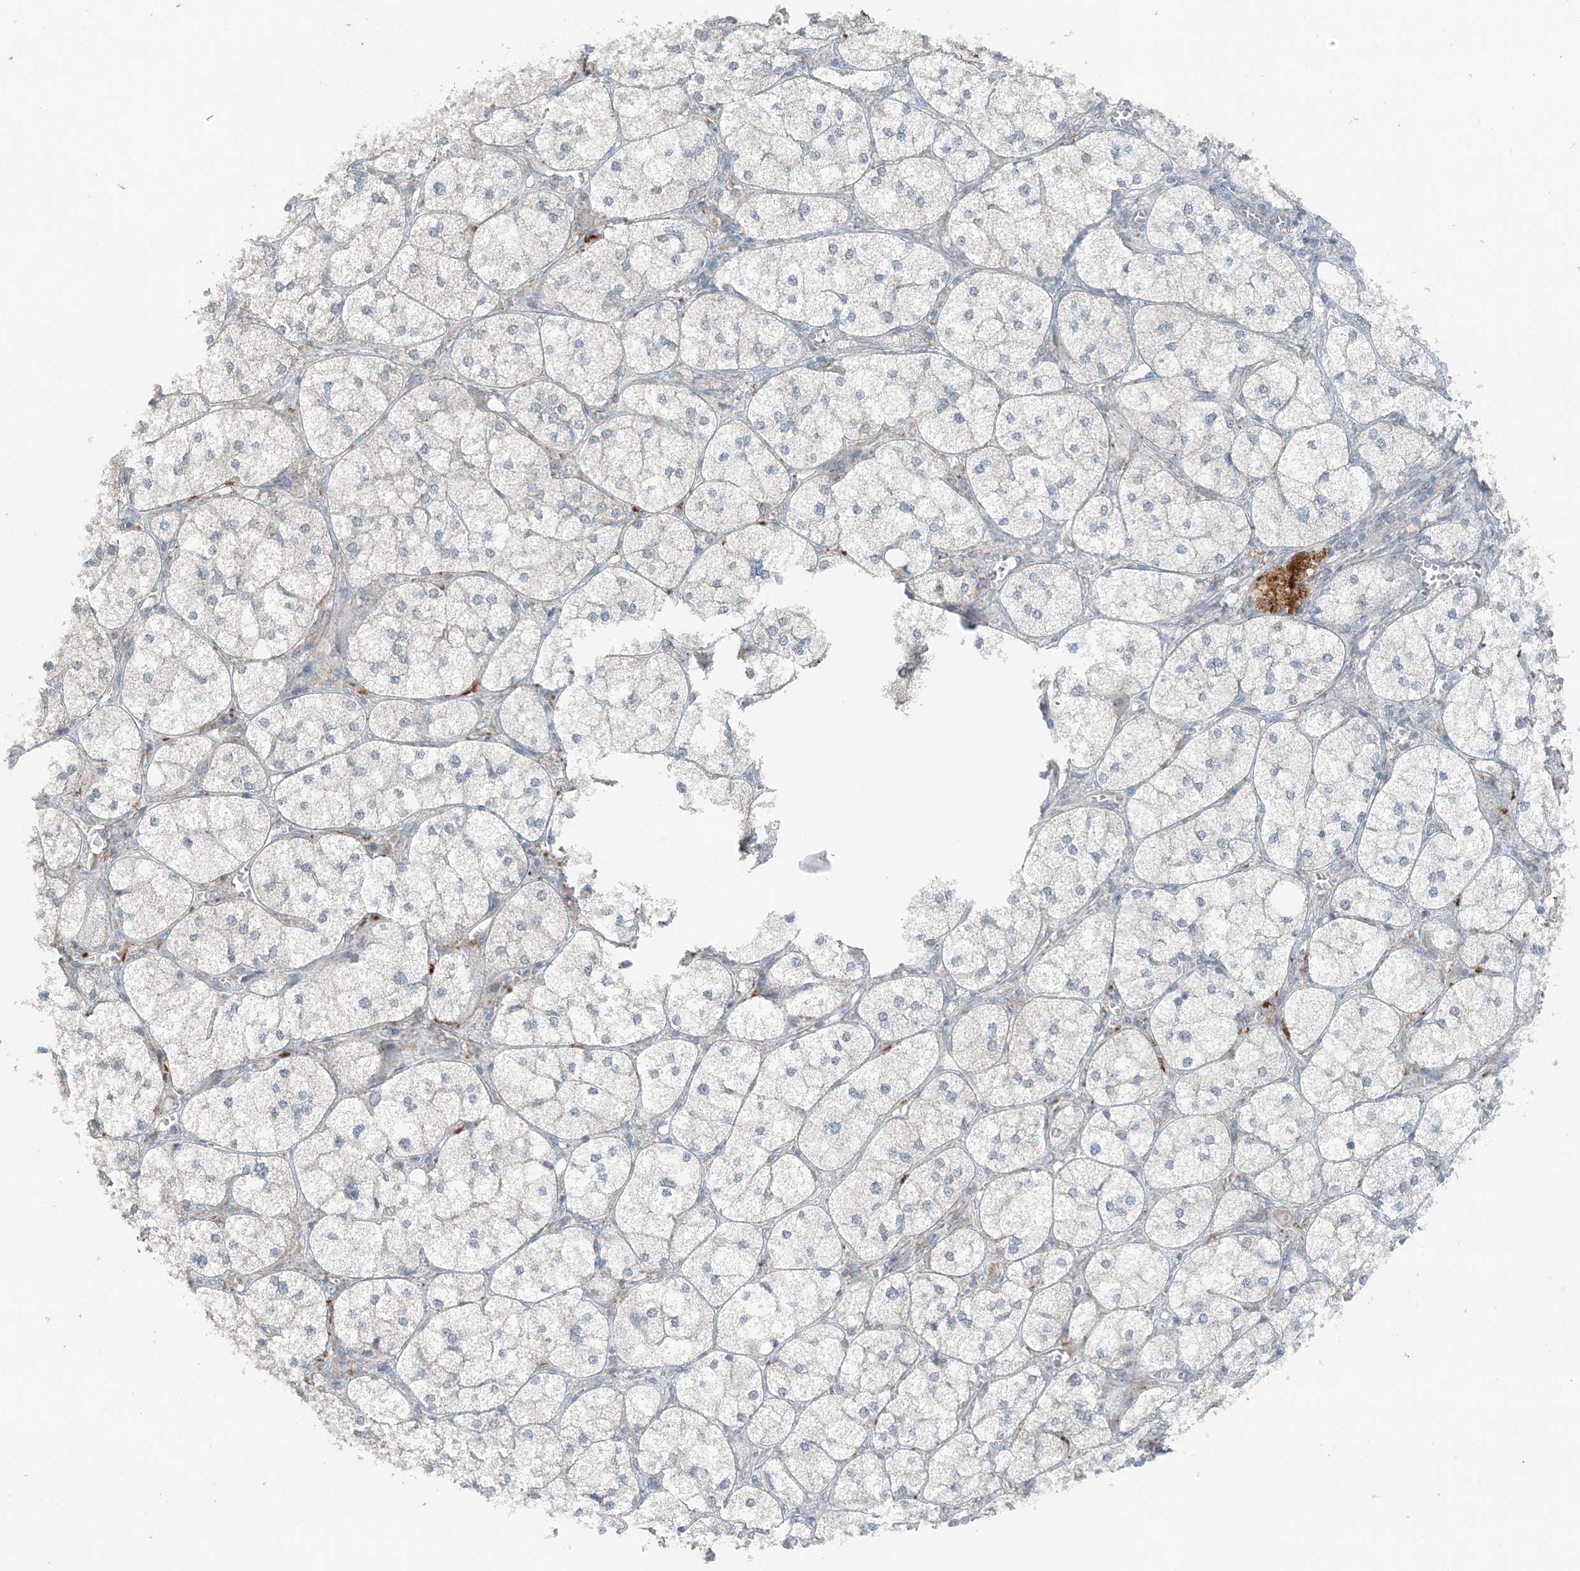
{"staining": {"intensity": "weak", "quantity": "25%-75%", "location": "cytoplasmic/membranous"}, "tissue": "adrenal gland", "cell_type": "Glandular cells", "image_type": "normal", "snomed": [{"axis": "morphology", "description": "Normal tissue, NOS"}, {"axis": "topography", "description": "Adrenal gland"}], "caption": "A high-resolution image shows immunohistochemistry staining of normal adrenal gland, which displays weak cytoplasmic/membranous positivity in about 25%-75% of glandular cells. (Brightfield microscopy of DAB IHC at high magnification).", "gene": "MITD1", "patient": {"sex": "female", "age": 61}}